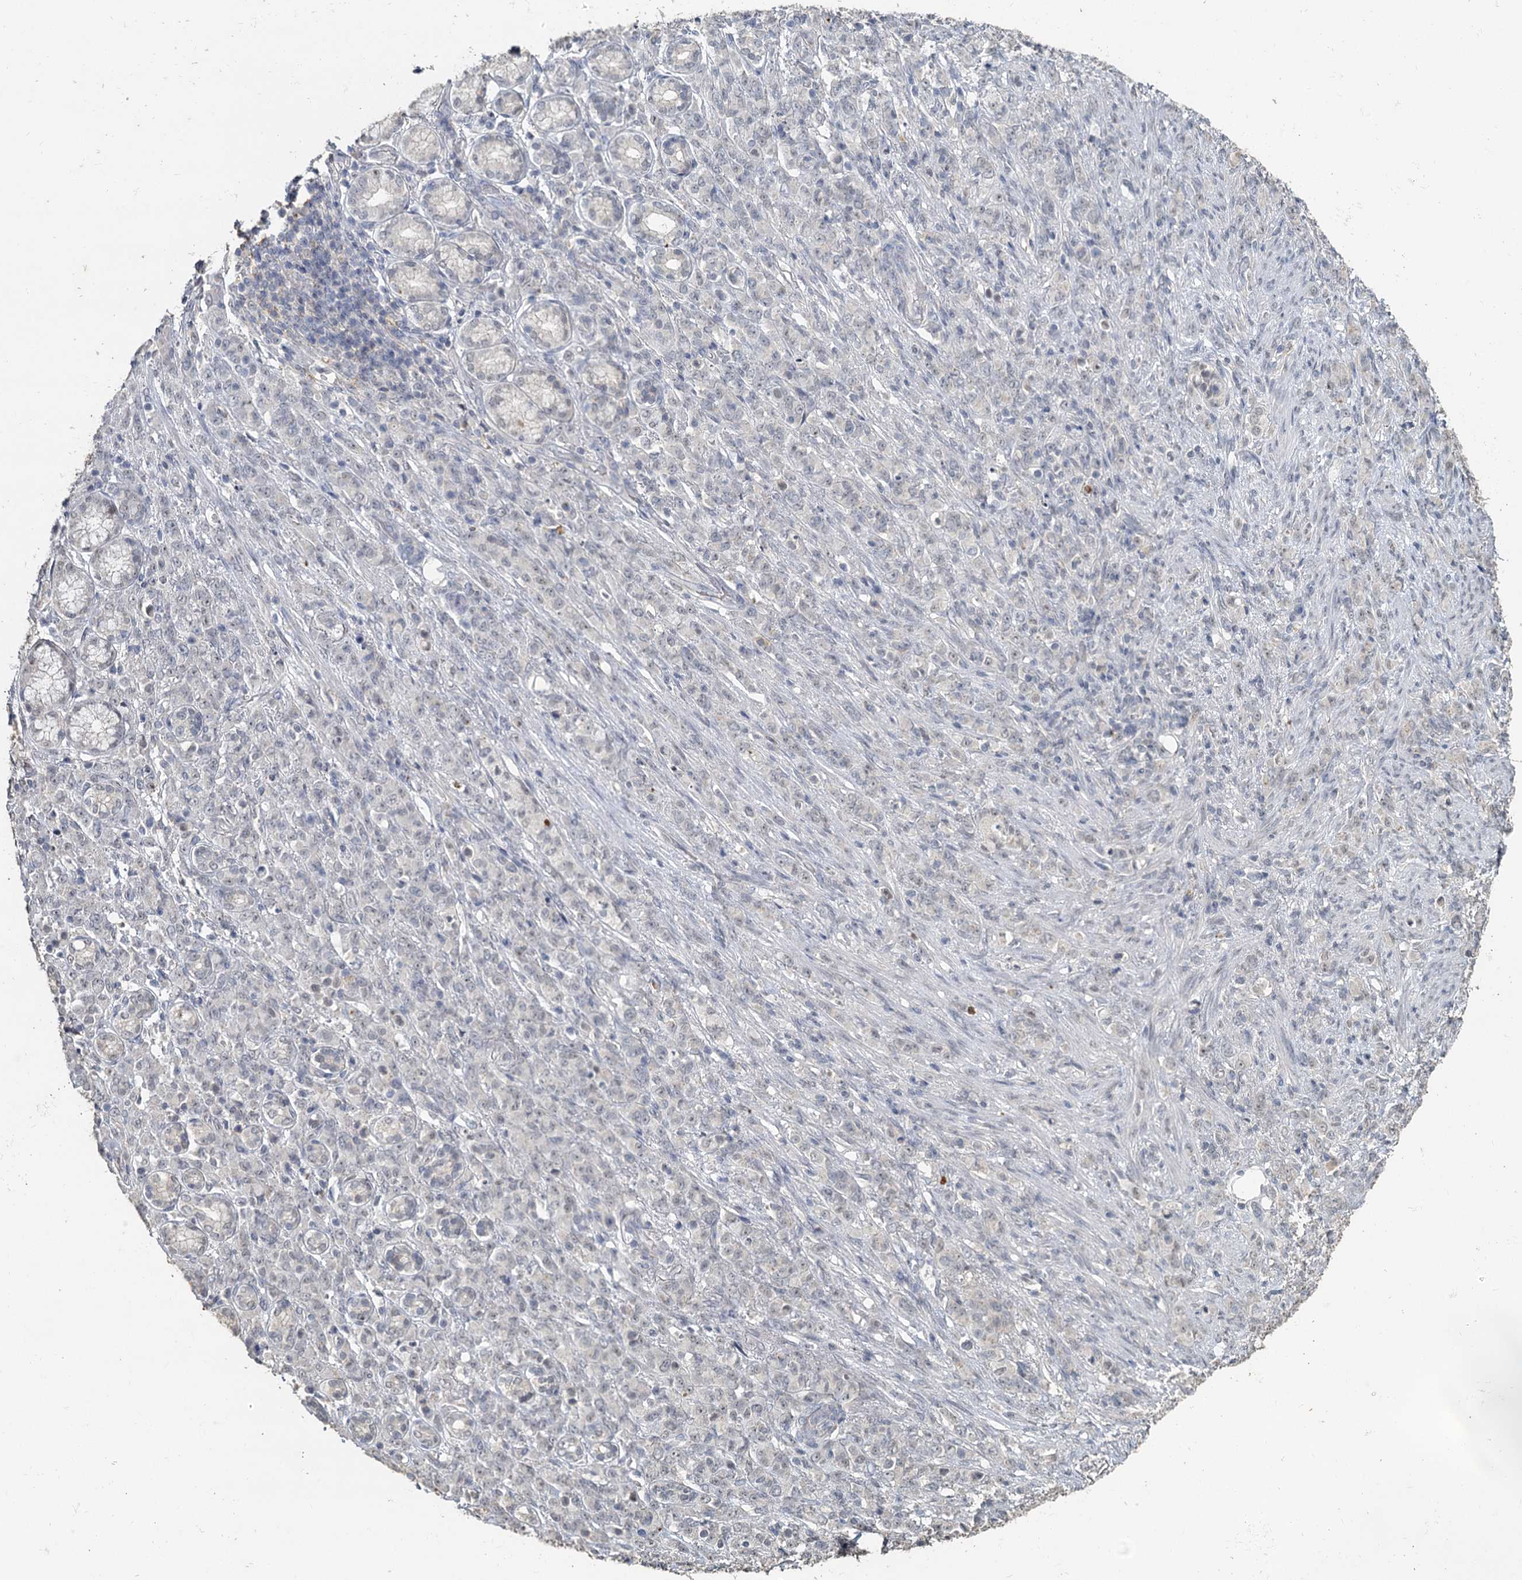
{"staining": {"intensity": "negative", "quantity": "none", "location": "none"}, "tissue": "stomach cancer", "cell_type": "Tumor cells", "image_type": "cancer", "snomed": [{"axis": "morphology", "description": "Adenocarcinoma, NOS"}, {"axis": "topography", "description": "Stomach"}], "caption": "Immunohistochemistry (IHC) of human stomach cancer (adenocarcinoma) shows no expression in tumor cells.", "gene": "MUCL1", "patient": {"sex": "female", "age": 79}}